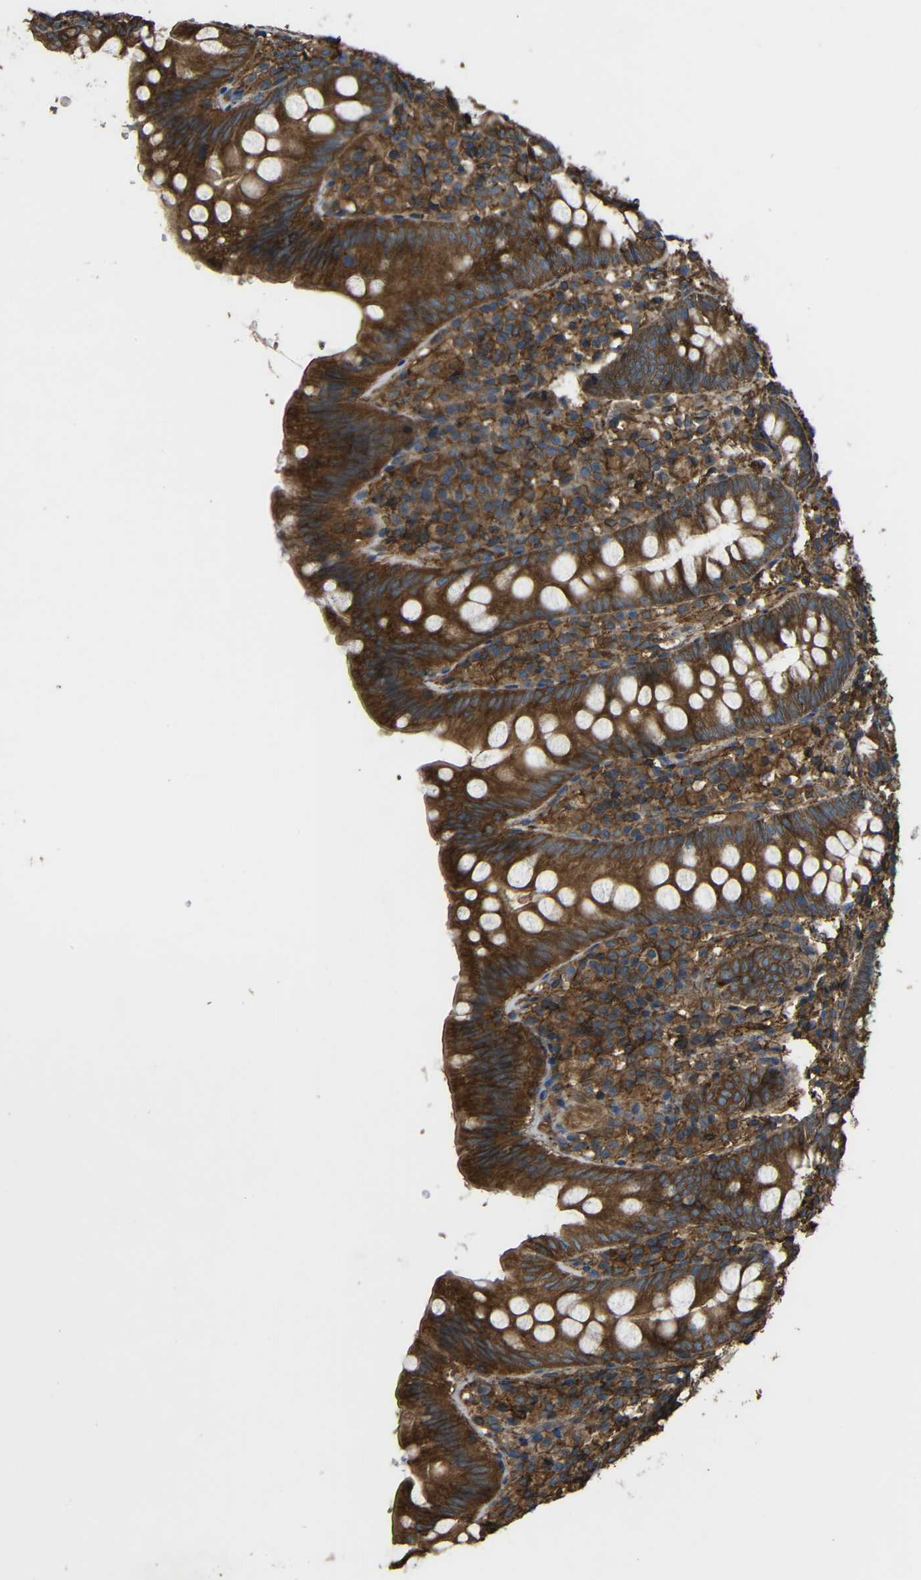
{"staining": {"intensity": "strong", "quantity": ">75%", "location": "cytoplasmic/membranous"}, "tissue": "appendix", "cell_type": "Glandular cells", "image_type": "normal", "snomed": [{"axis": "morphology", "description": "Normal tissue, NOS"}, {"axis": "topography", "description": "Appendix"}], "caption": "Immunohistochemistry histopathology image of unremarkable appendix stained for a protein (brown), which displays high levels of strong cytoplasmic/membranous positivity in approximately >75% of glandular cells.", "gene": "TREM2", "patient": {"sex": "male", "age": 52}}